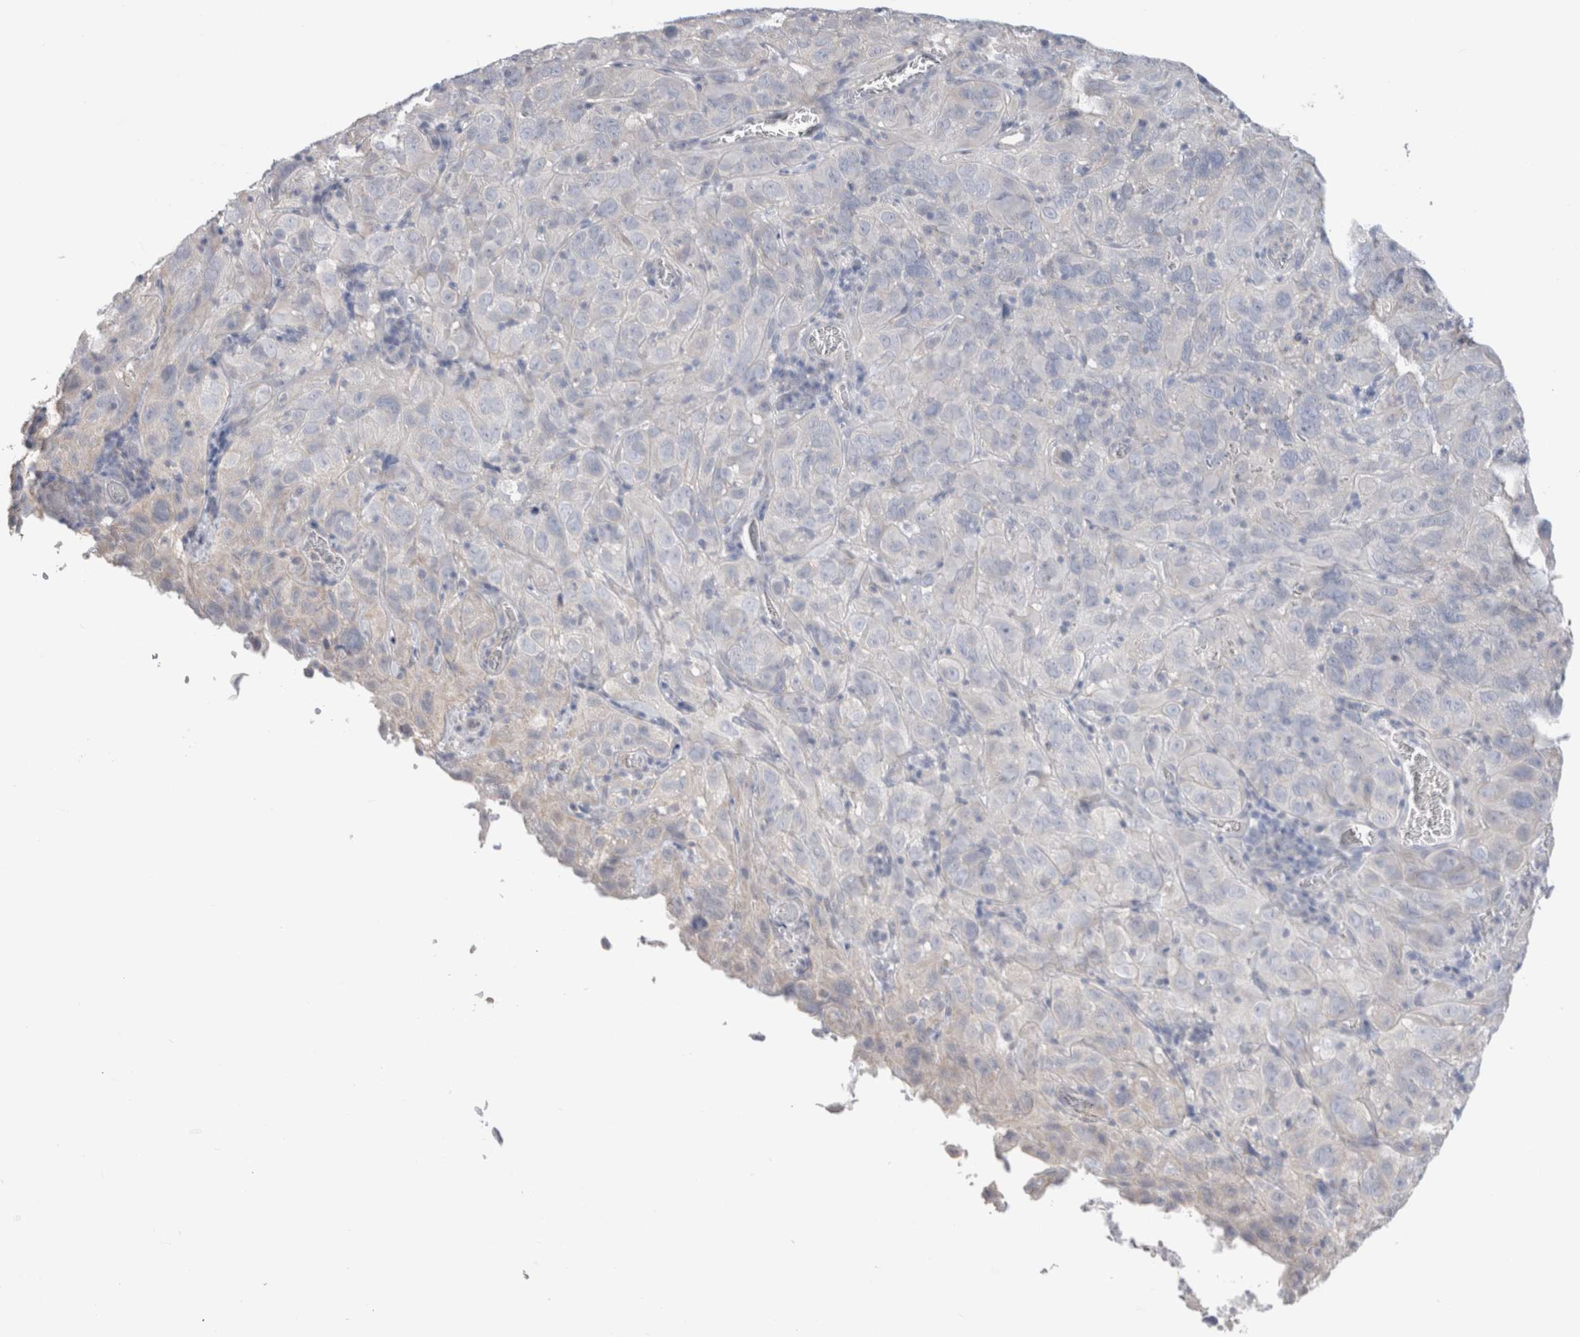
{"staining": {"intensity": "negative", "quantity": "none", "location": "none"}, "tissue": "cervical cancer", "cell_type": "Tumor cells", "image_type": "cancer", "snomed": [{"axis": "morphology", "description": "Squamous cell carcinoma, NOS"}, {"axis": "topography", "description": "Cervix"}], "caption": "Tumor cells are negative for brown protein staining in squamous cell carcinoma (cervical).", "gene": "DMD", "patient": {"sex": "female", "age": 32}}